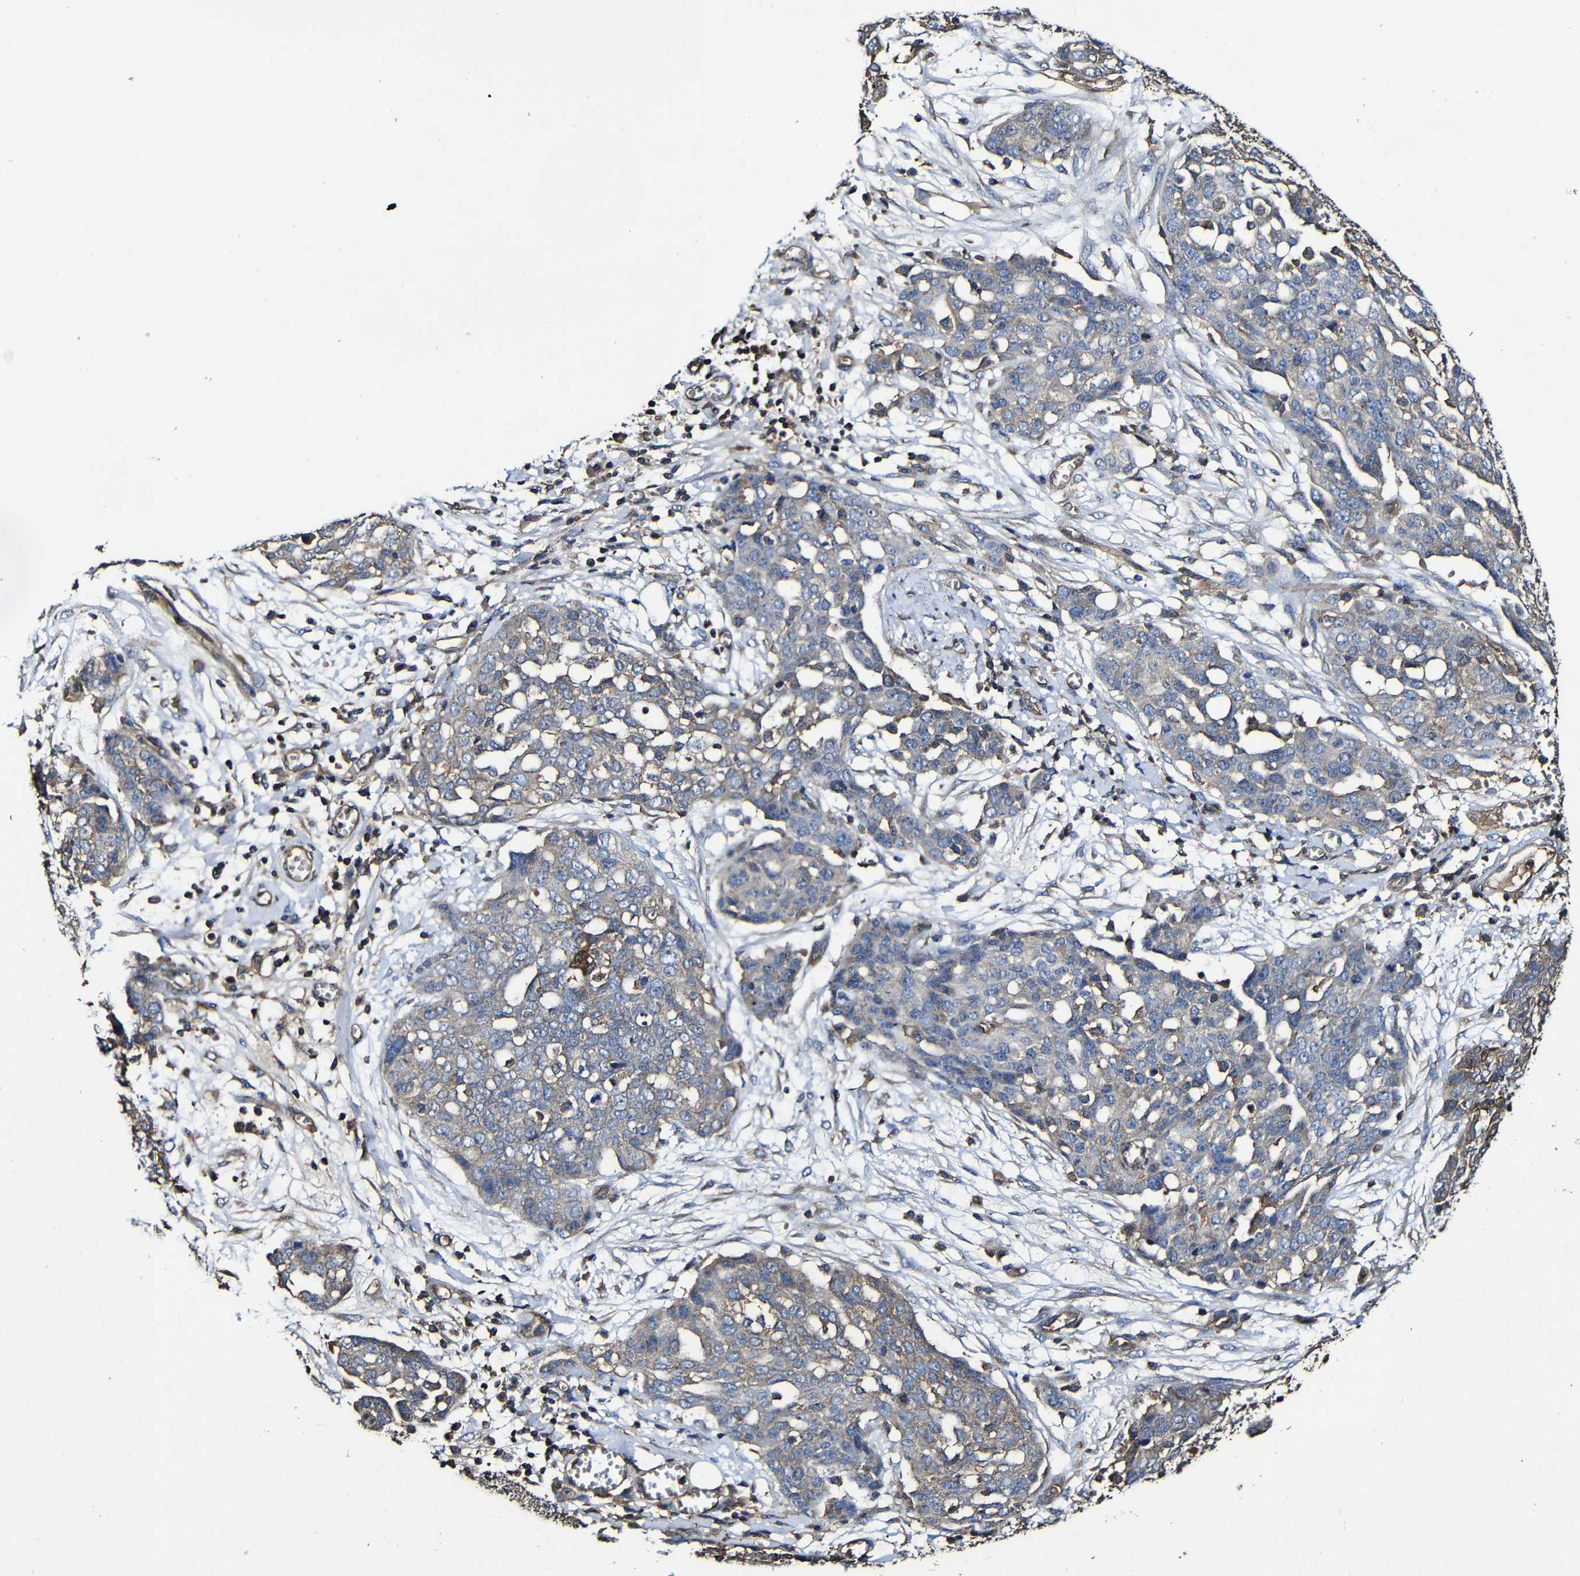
{"staining": {"intensity": "weak", "quantity": "25%-75%", "location": "cytoplasmic/membranous"}, "tissue": "ovarian cancer", "cell_type": "Tumor cells", "image_type": "cancer", "snomed": [{"axis": "morphology", "description": "Cystadenocarcinoma, serous, NOS"}, {"axis": "topography", "description": "Soft tissue"}, {"axis": "topography", "description": "Ovary"}], "caption": "This histopathology image reveals immunohistochemistry staining of ovarian serous cystadenocarcinoma, with low weak cytoplasmic/membranous positivity in approximately 25%-75% of tumor cells.", "gene": "MSN", "patient": {"sex": "female", "age": 57}}